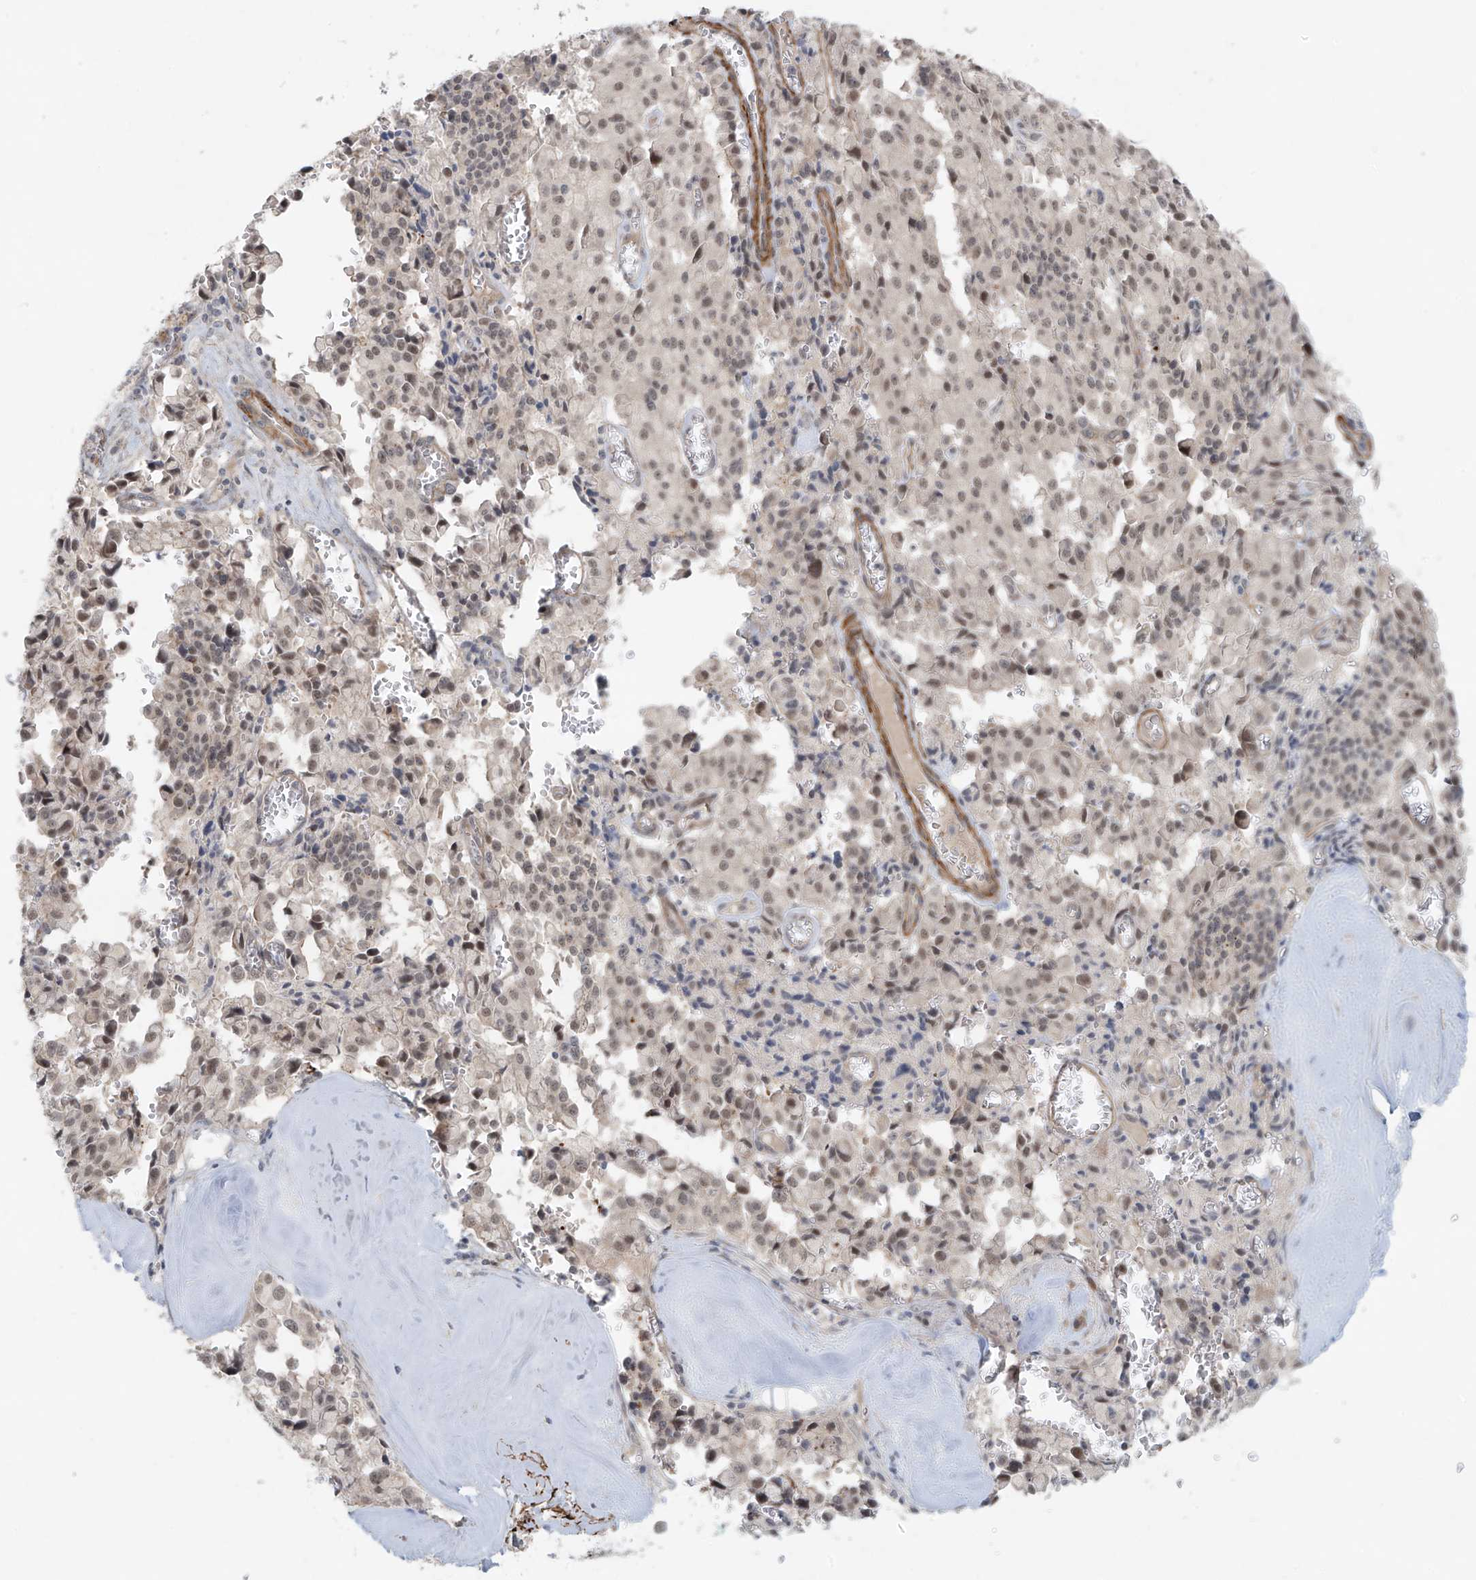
{"staining": {"intensity": "weak", "quantity": "25%-75%", "location": "nuclear"}, "tissue": "pancreatic cancer", "cell_type": "Tumor cells", "image_type": "cancer", "snomed": [{"axis": "morphology", "description": "Adenocarcinoma, NOS"}, {"axis": "topography", "description": "Pancreas"}], "caption": "Adenocarcinoma (pancreatic) stained with a protein marker displays weak staining in tumor cells.", "gene": "RASGEF1A", "patient": {"sex": "male", "age": 65}}